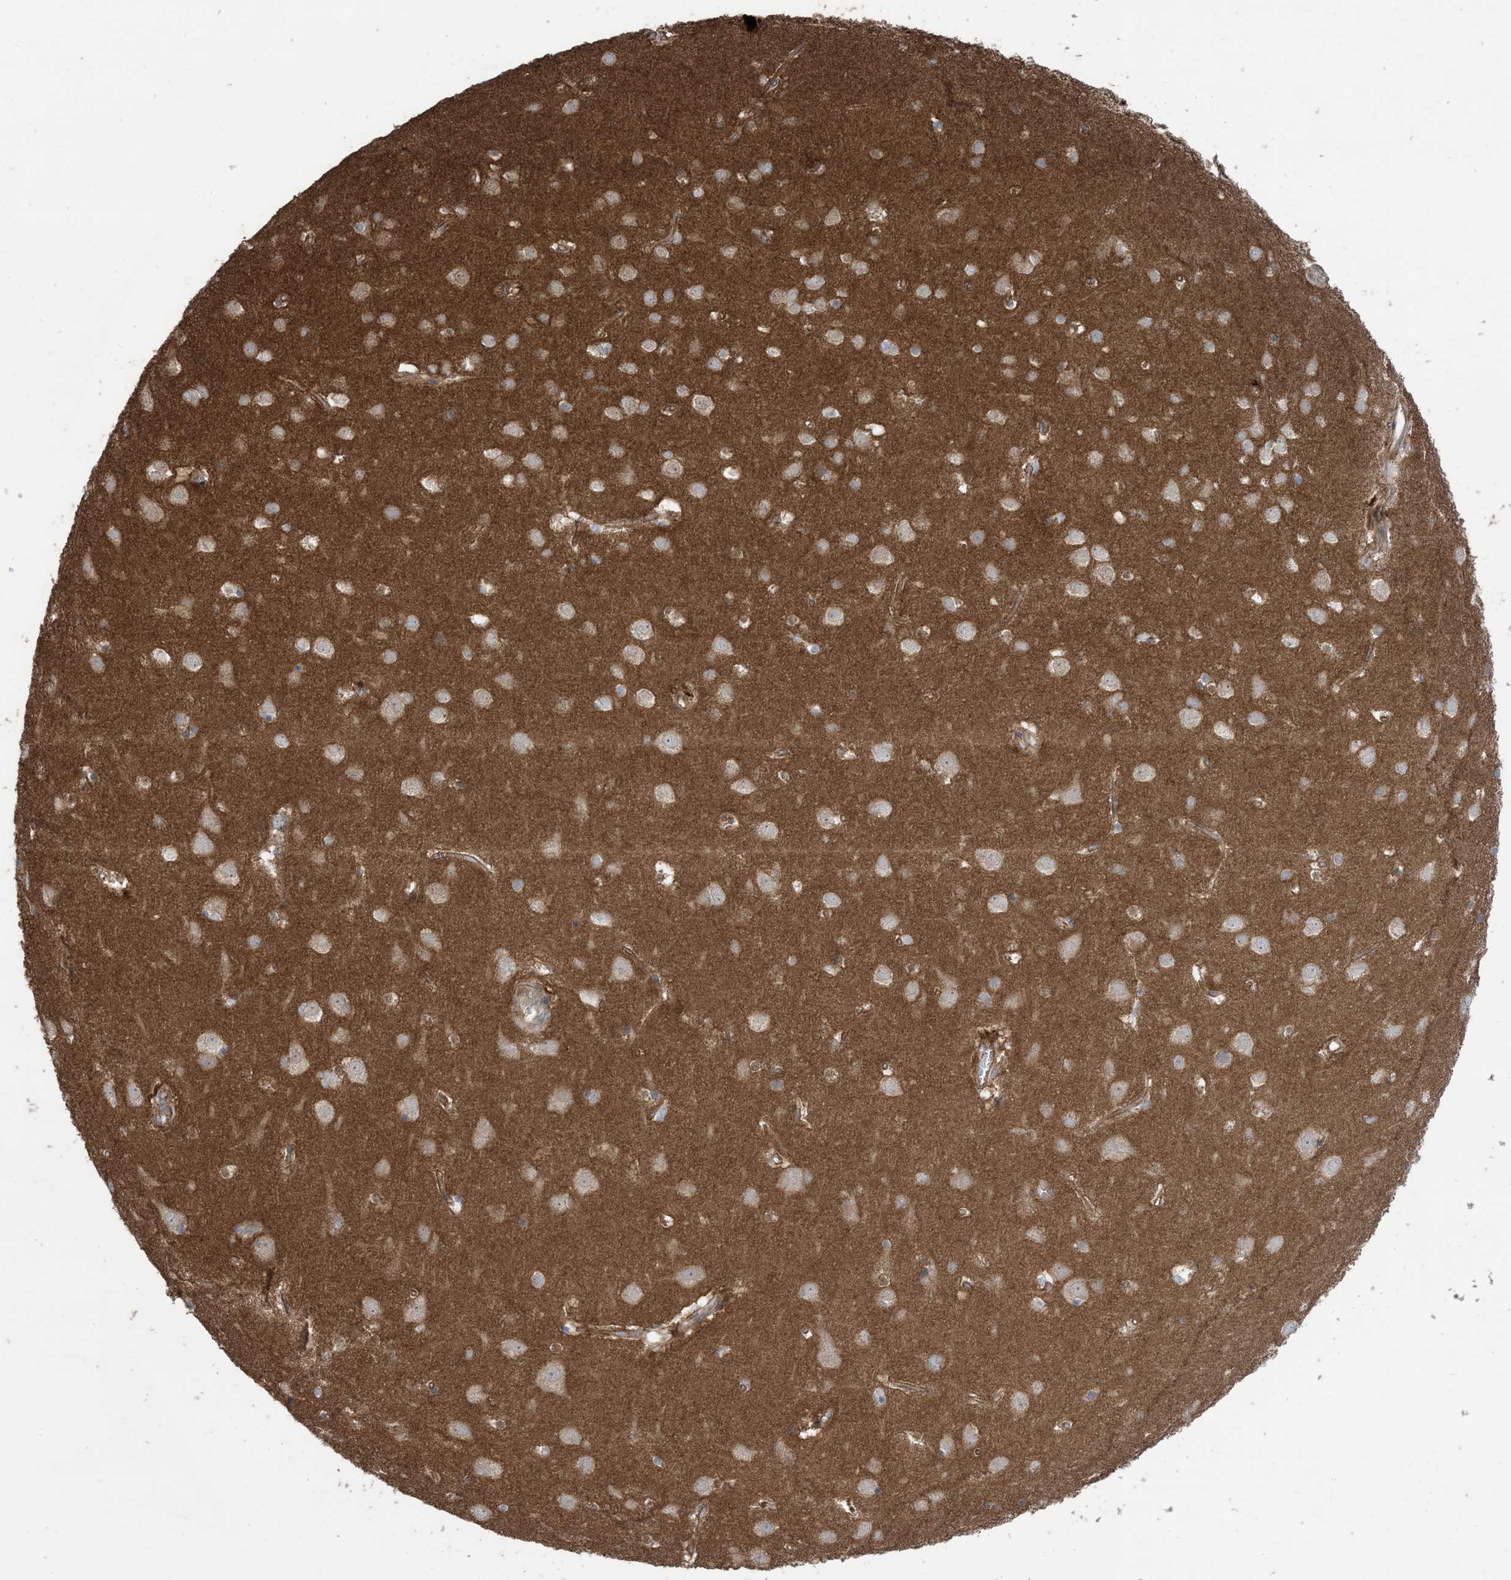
{"staining": {"intensity": "moderate", "quantity": ">75%", "location": "cytoplasmic/membranous"}, "tissue": "cerebral cortex", "cell_type": "Endothelial cells", "image_type": "normal", "snomed": [{"axis": "morphology", "description": "Normal tissue, NOS"}, {"axis": "topography", "description": "Cerebral cortex"}], "caption": "Cerebral cortex stained with IHC exhibits moderate cytoplasmic/membranous expression in approximately >75% of endothelial cells.", "gene": "CCNY", "patient": {"sex": "male", "age": 54}}